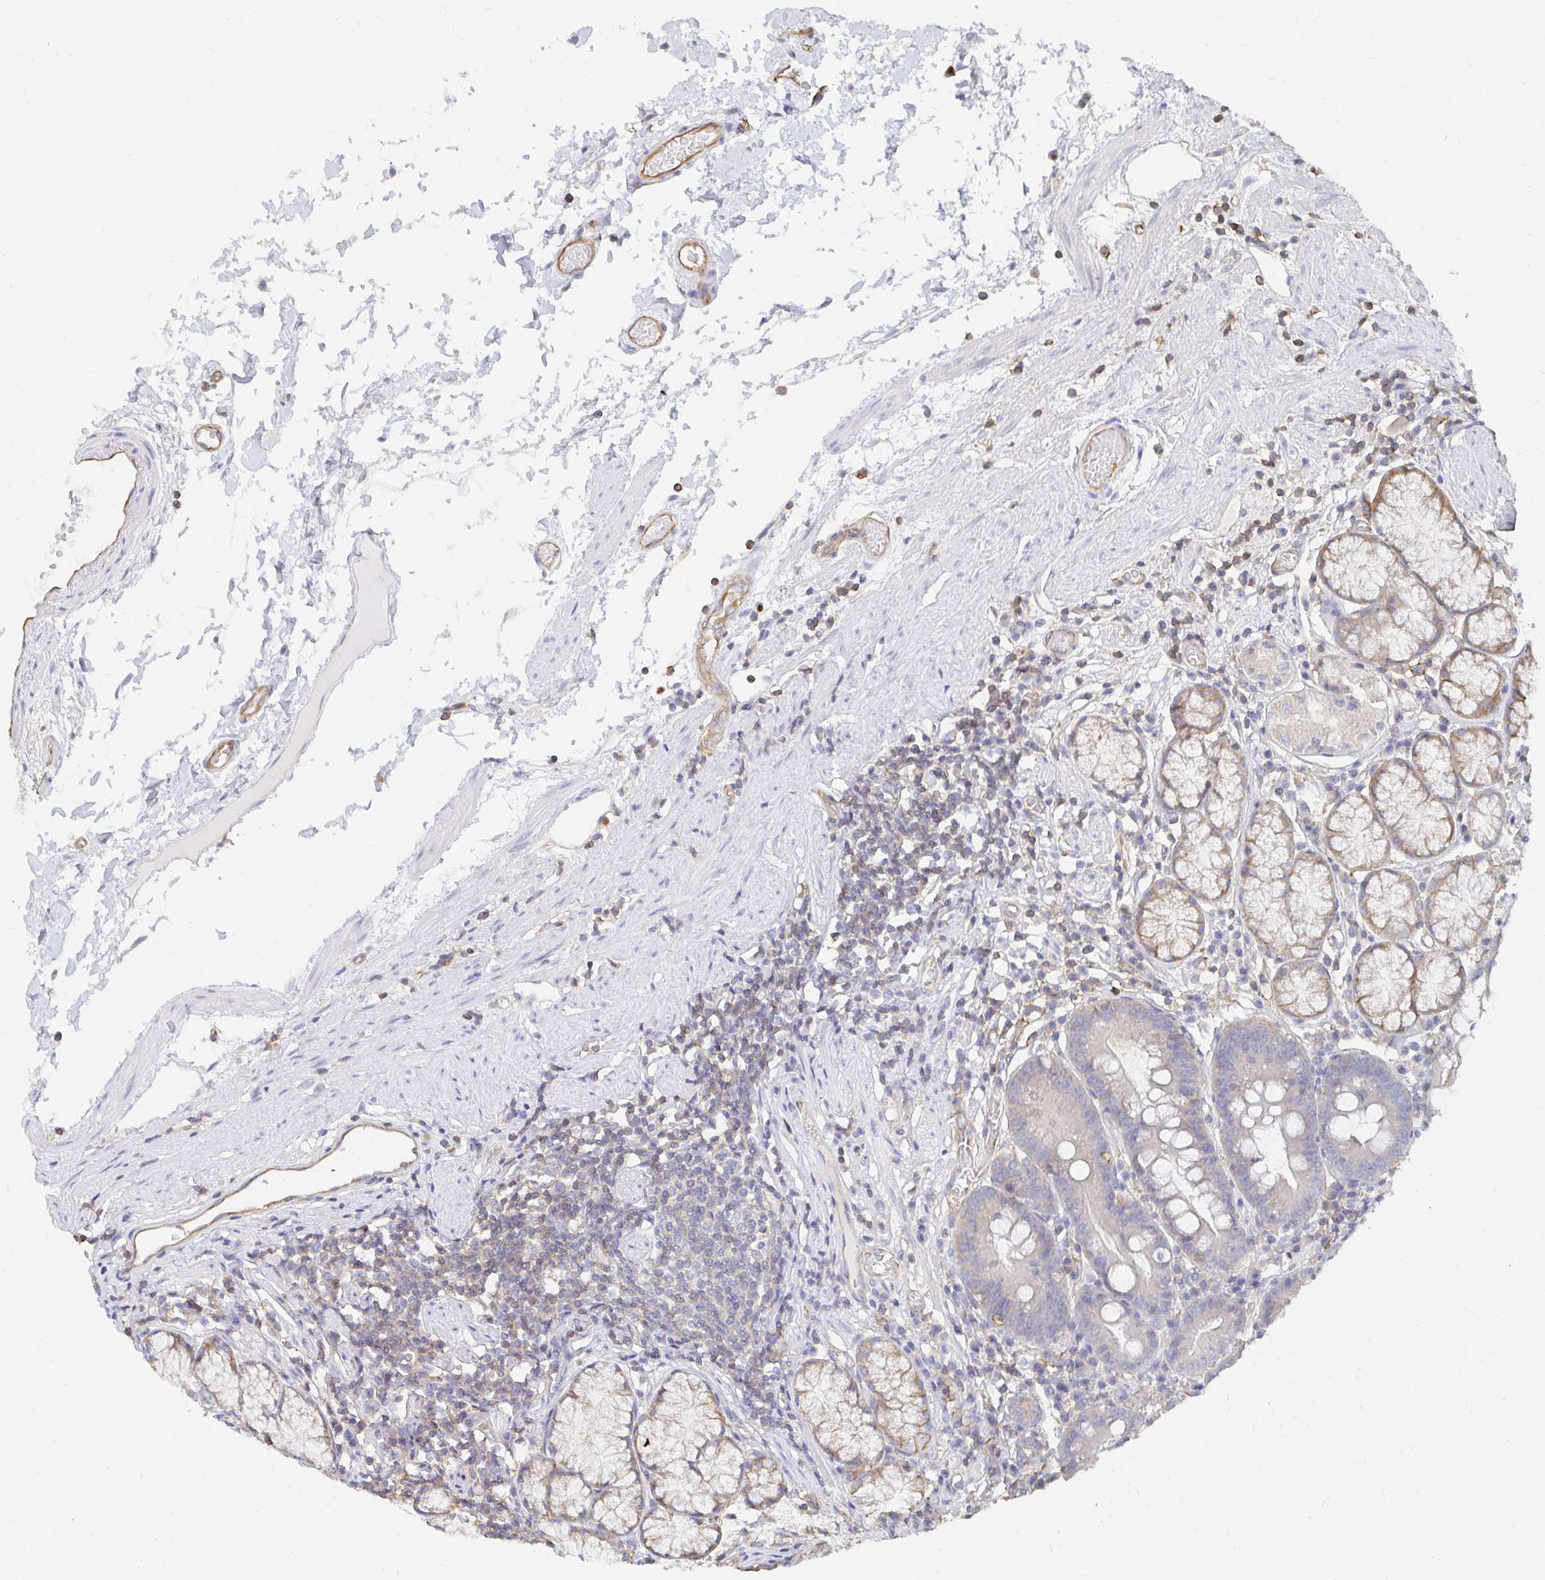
{"staining": {"intensity": "weak", "quantity": "25%-75%", "location": "cytoplasmic/membranous"}, "tissue": "stomach", "cell_type": "Glandular cells", "image_type": "normal", "snomed": [{"axis": "morphology", "description": "Normal tissue, NOS"}, {"axis": "topography", "description": "Stomach"}], "caption": "Approximately 25%-75% of glandular cells in benign human stomach show weak cytoplasmic/membranous protein staining as visualized by brown immunohistochemical staining.", "gene": "TSPAN19", "patient": {"sex": "male", "age": 55}}